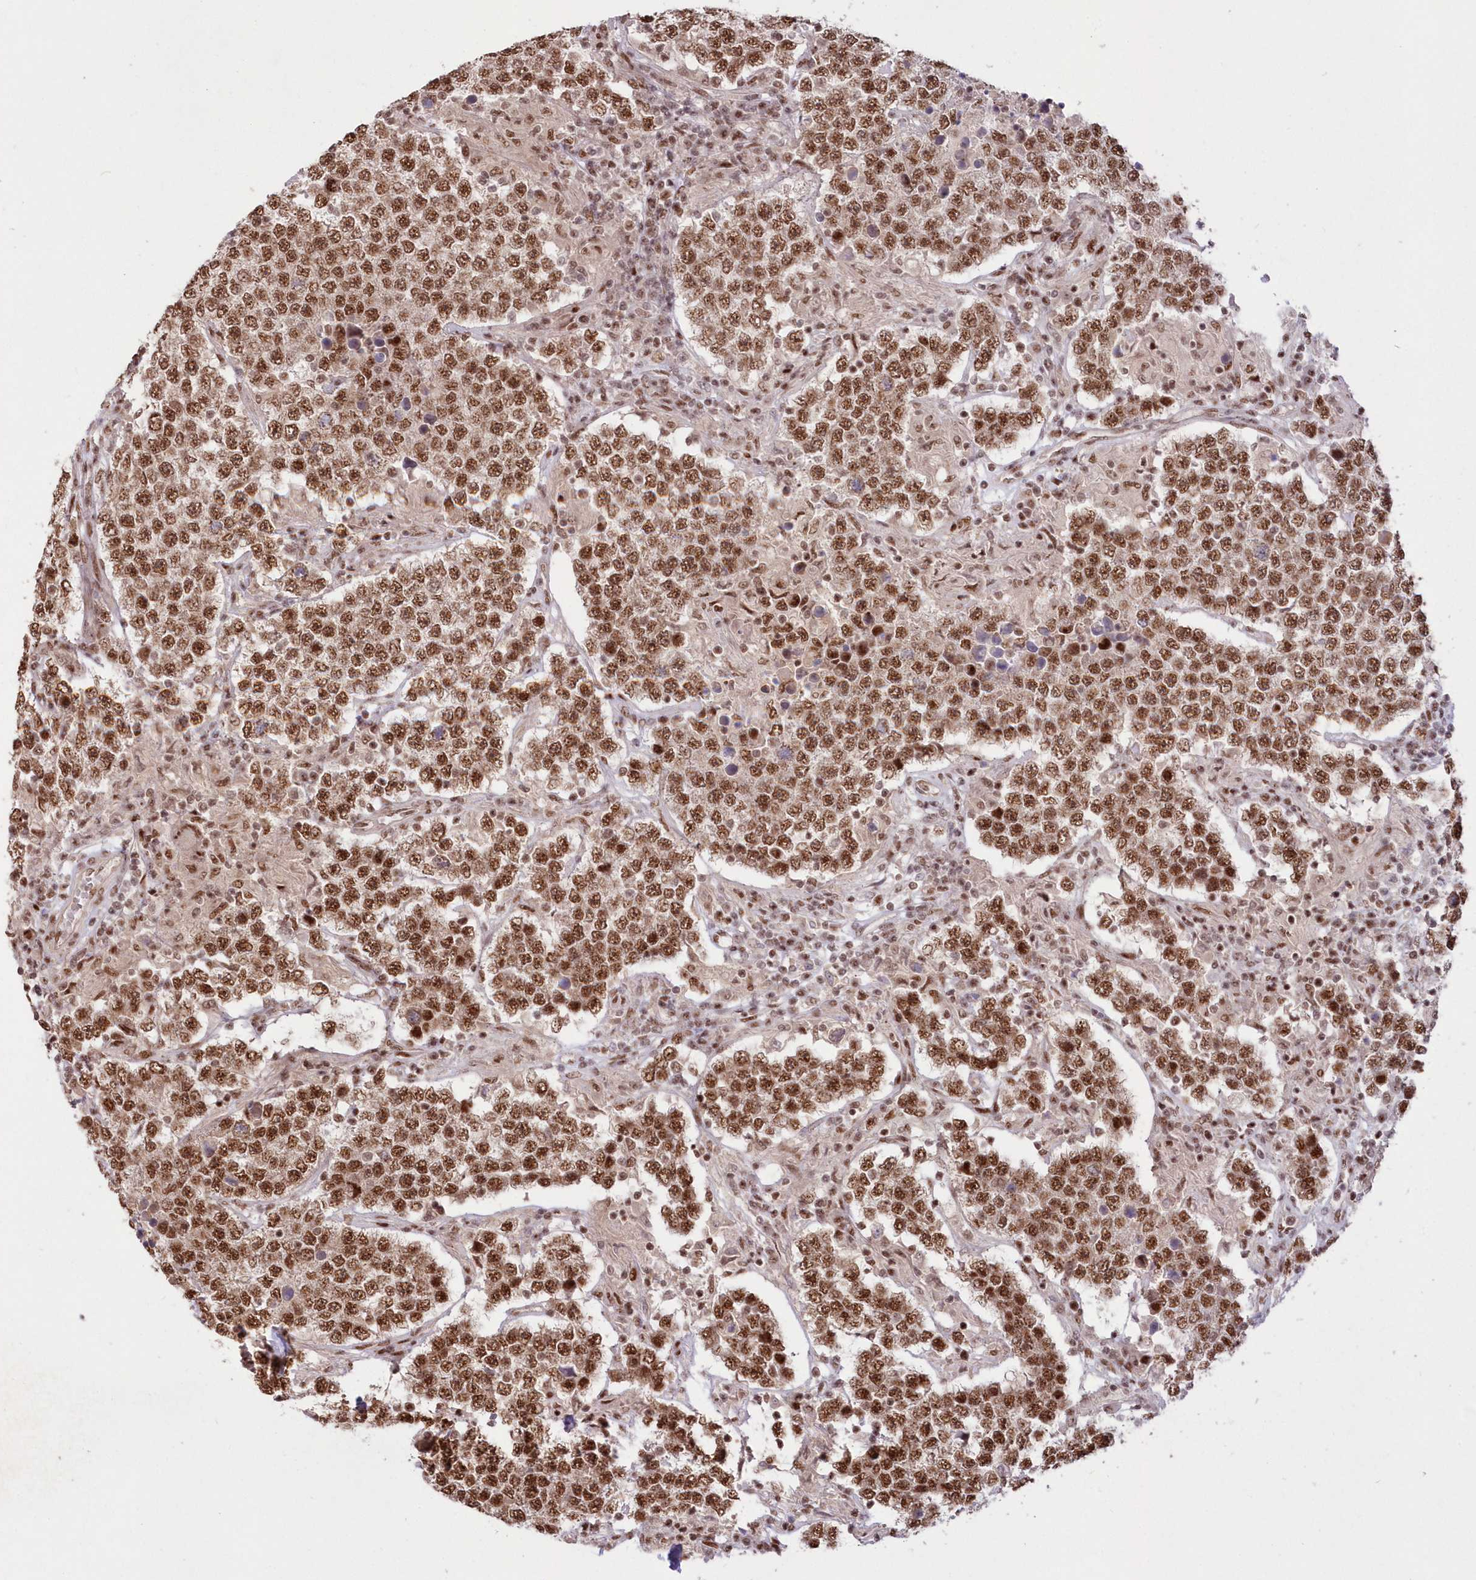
{"staining": {"intensity": "moderate", "quantity": ">75%", "location": "nuclear"}, "tissue": "testis cancer", "cell_type": "Tumor cells", "image_type": "cancer", "snomed": [{"axis": "morphology", "description": "Normal tissue, NOS"}, {"axis": "morphology", "description": "Urothelial carcinoma, High grade"}, {"axis": "morphology", "description": "Seminoma, NOS"}, {"axis": "morphology", "description": "Carcinoma, Embryonal, NOS"}, {"axis": "topography", "description": "Urinary bladder"}, {"axis": "topography", "description": "Testis"}], "caption": "Immunohistochemical staining of human testis cancer (embryonal carcinoma) exhibits moderate nuclear protein positivity in approximately >75% of tumor cells.", "gene": "WBP1L", "patient": {"sex": "male", "age": 41}}